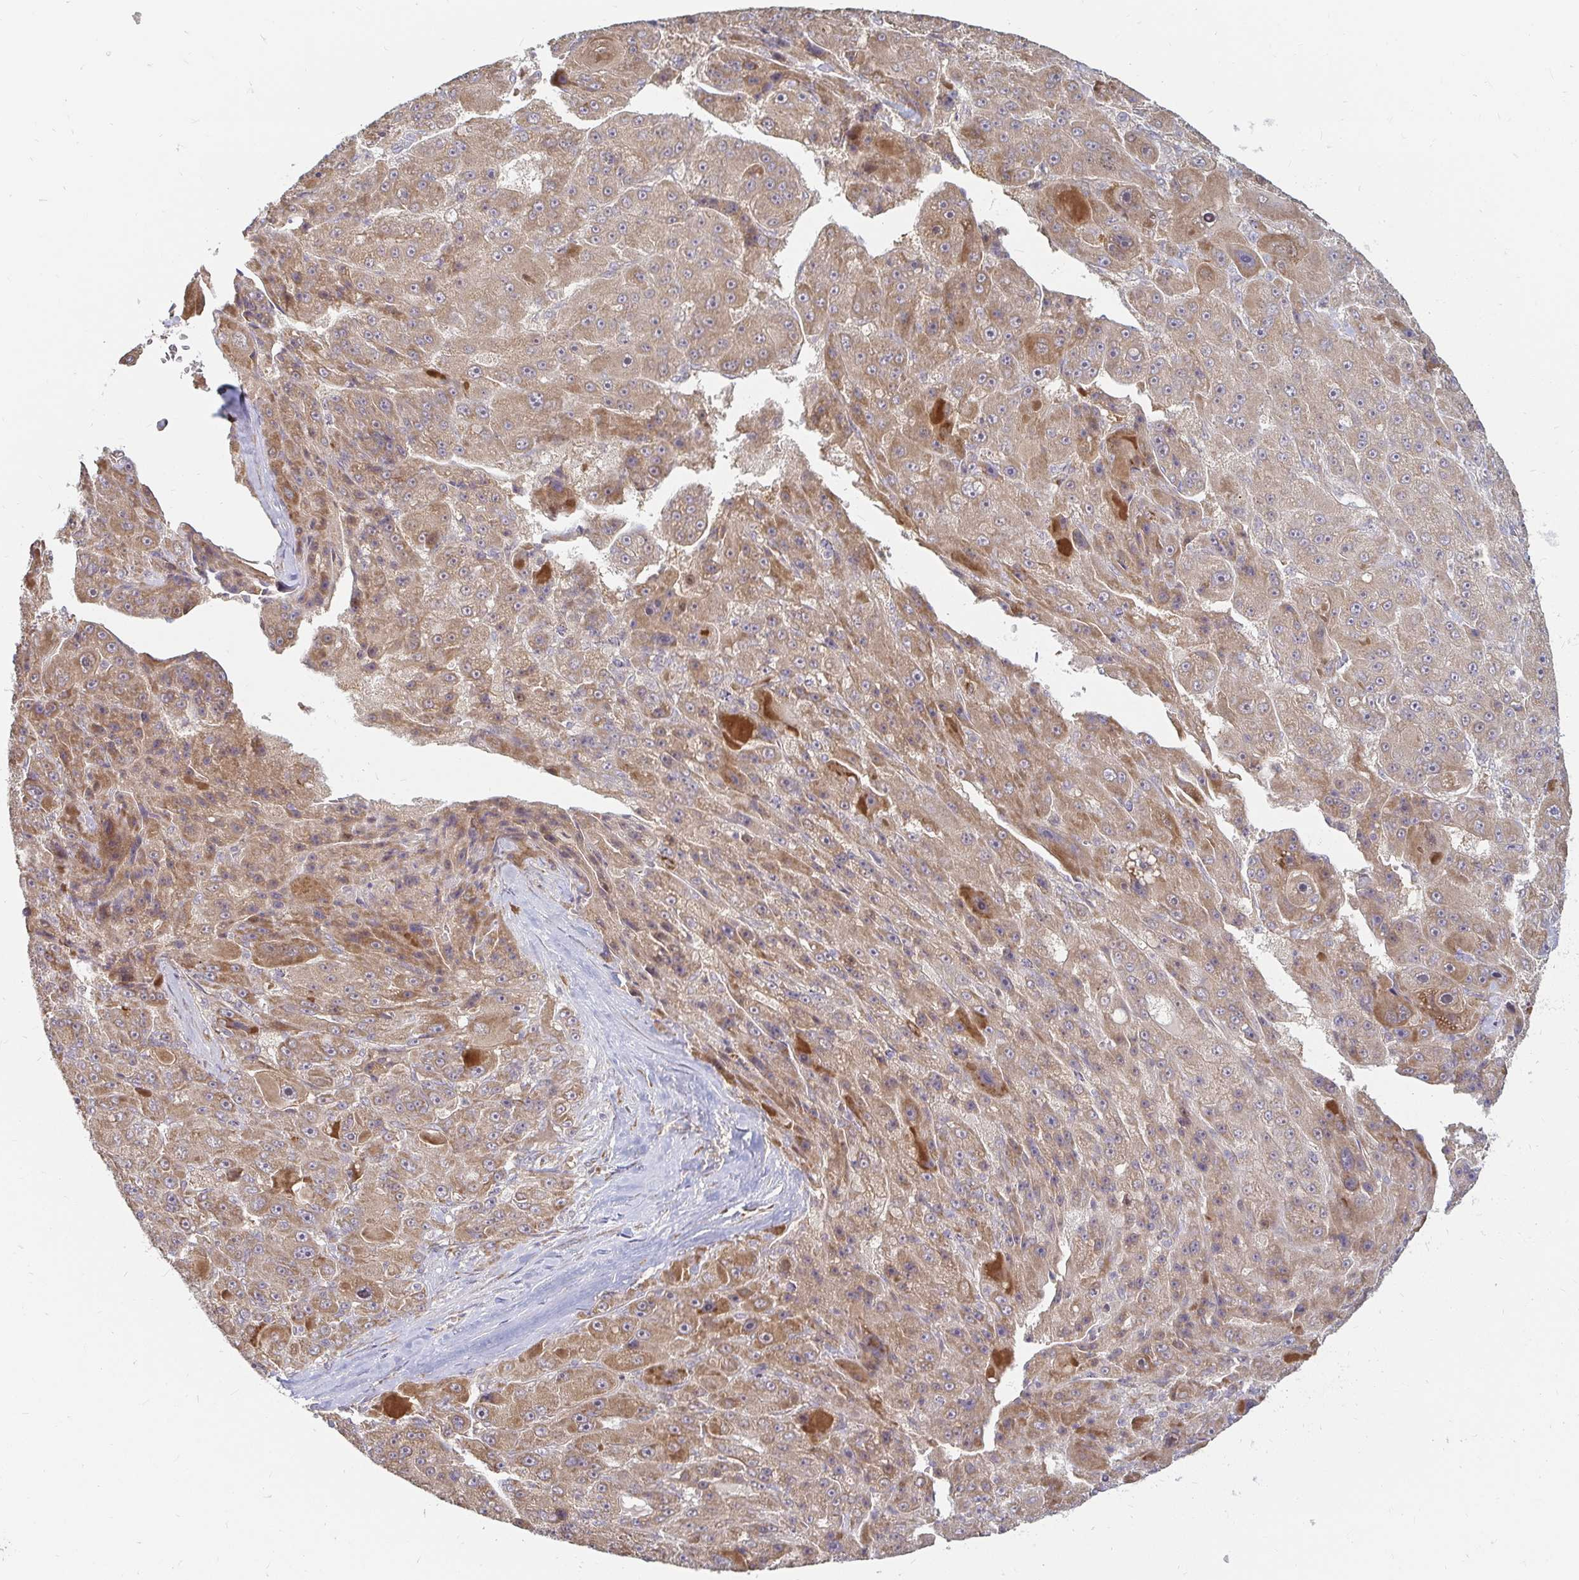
{"staining": {"intensity": "moderate", "quantity": ">75%", "location": "cytoplasmic/membranous"}, "tissue": "liver cancer", "cell_type": "Tumor cells", "image_type": "cancer", "snomed": [{"axis": "morphology", "description": "Carcinoma, Hepatocellular, NOS"}, {"axis": "topography", "description": "Liver"}], "caption": "A photomicrograph showing moderate cytoplasmic/membranous staining in about >75% of tumor cells in liver hepatocellular carcinoma, as visualized by brown immunohistochemical staining.", "gene": "CAST", "patient": {"sex": "male", "age": 76}}